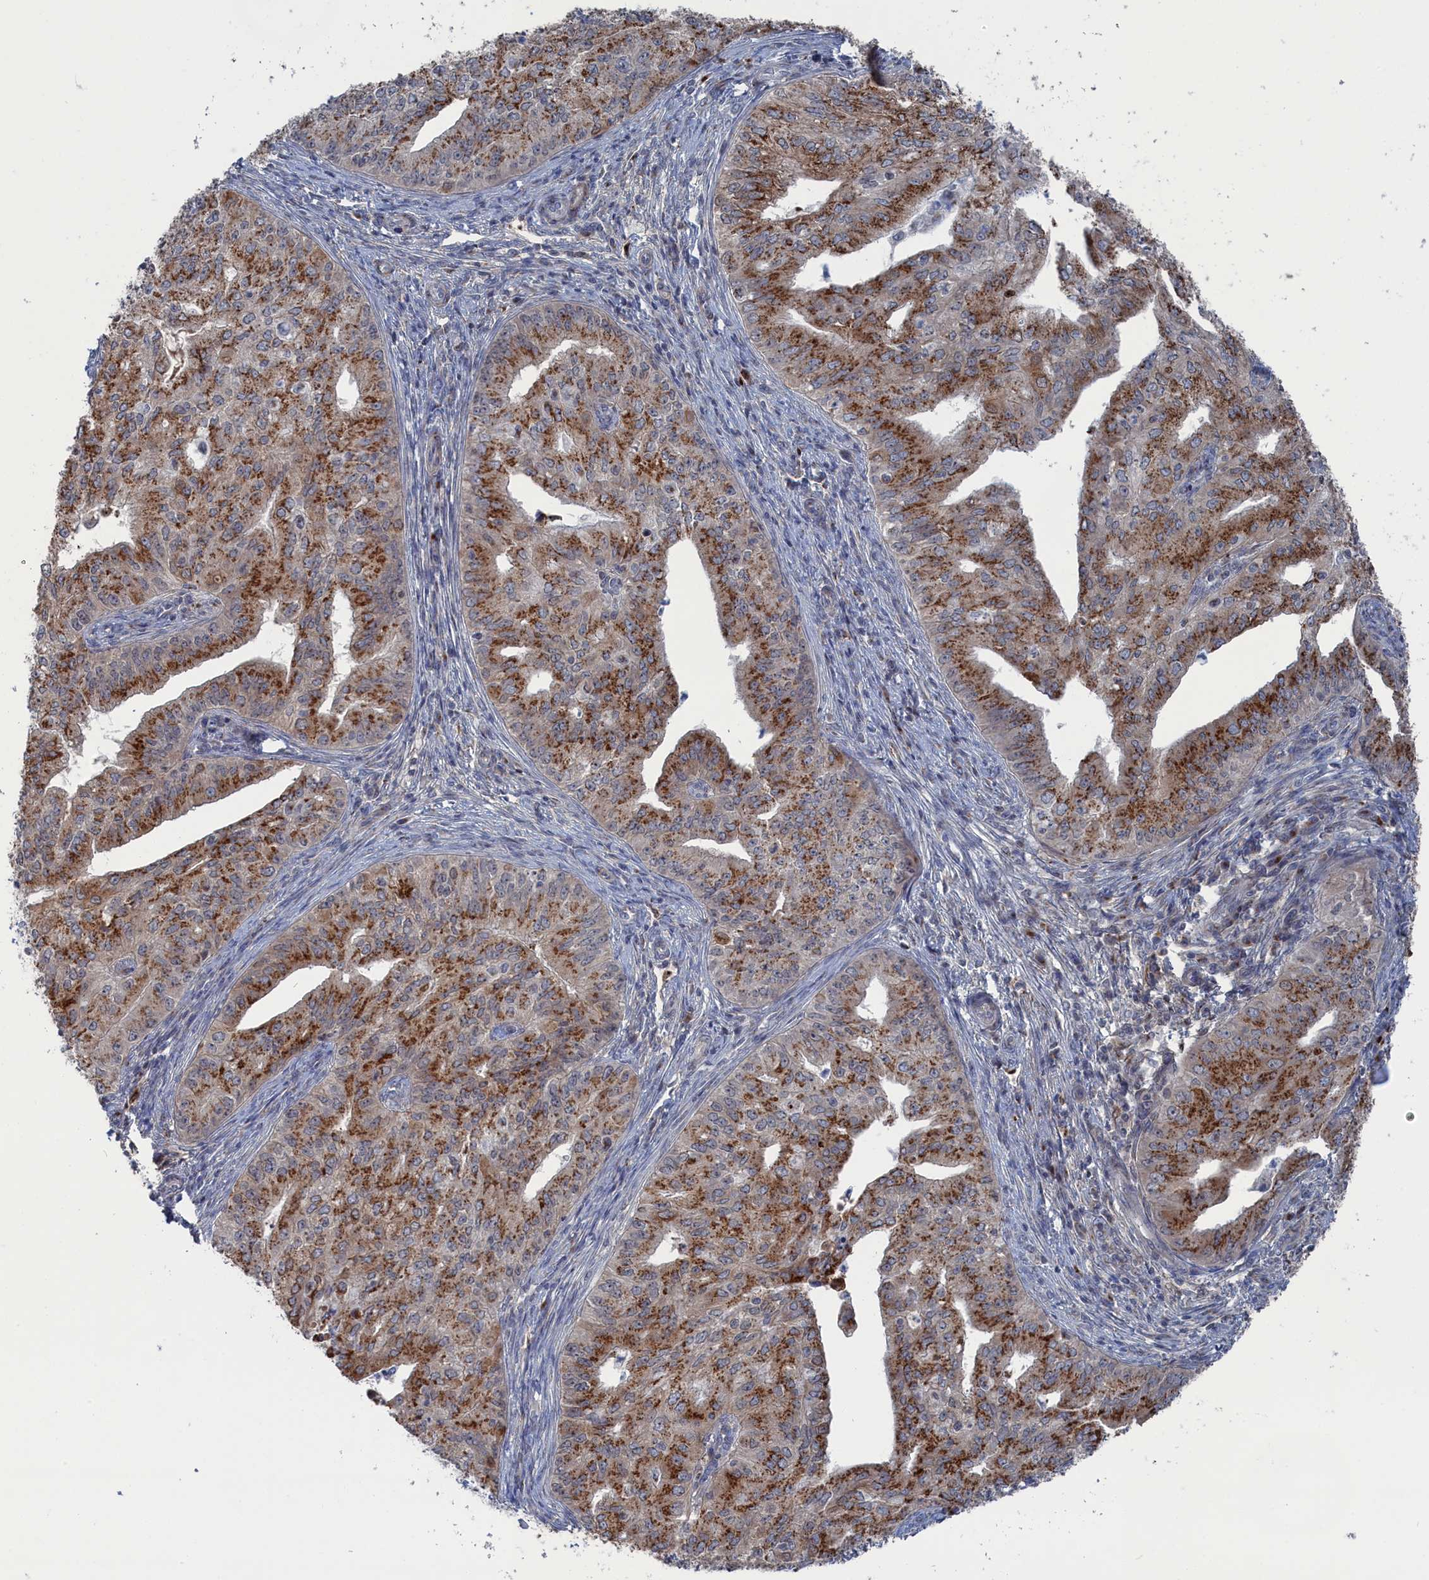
{"staining": {"intensity": "moderate", "quantity": ">75%", "location": "cytoplasmic/membranous"}, "tissue": "endometrial cancer", "cell_type": "Tumor cells", "image_type": "cancer", "snomed": [{"axis": "morphology", "description": "Adenocarcinoma, NOS"}, {"axis": "topography", "description": "Endometrium"}], "caption": "Brown immunohistochemical staining in human adenocarcinoma (endometrial) shows moderate cytoplasmic/membranous positivity in about >75% of tumor cells.", "gene": "IRX1", "patient": {"sex": "female", "age": 50}}